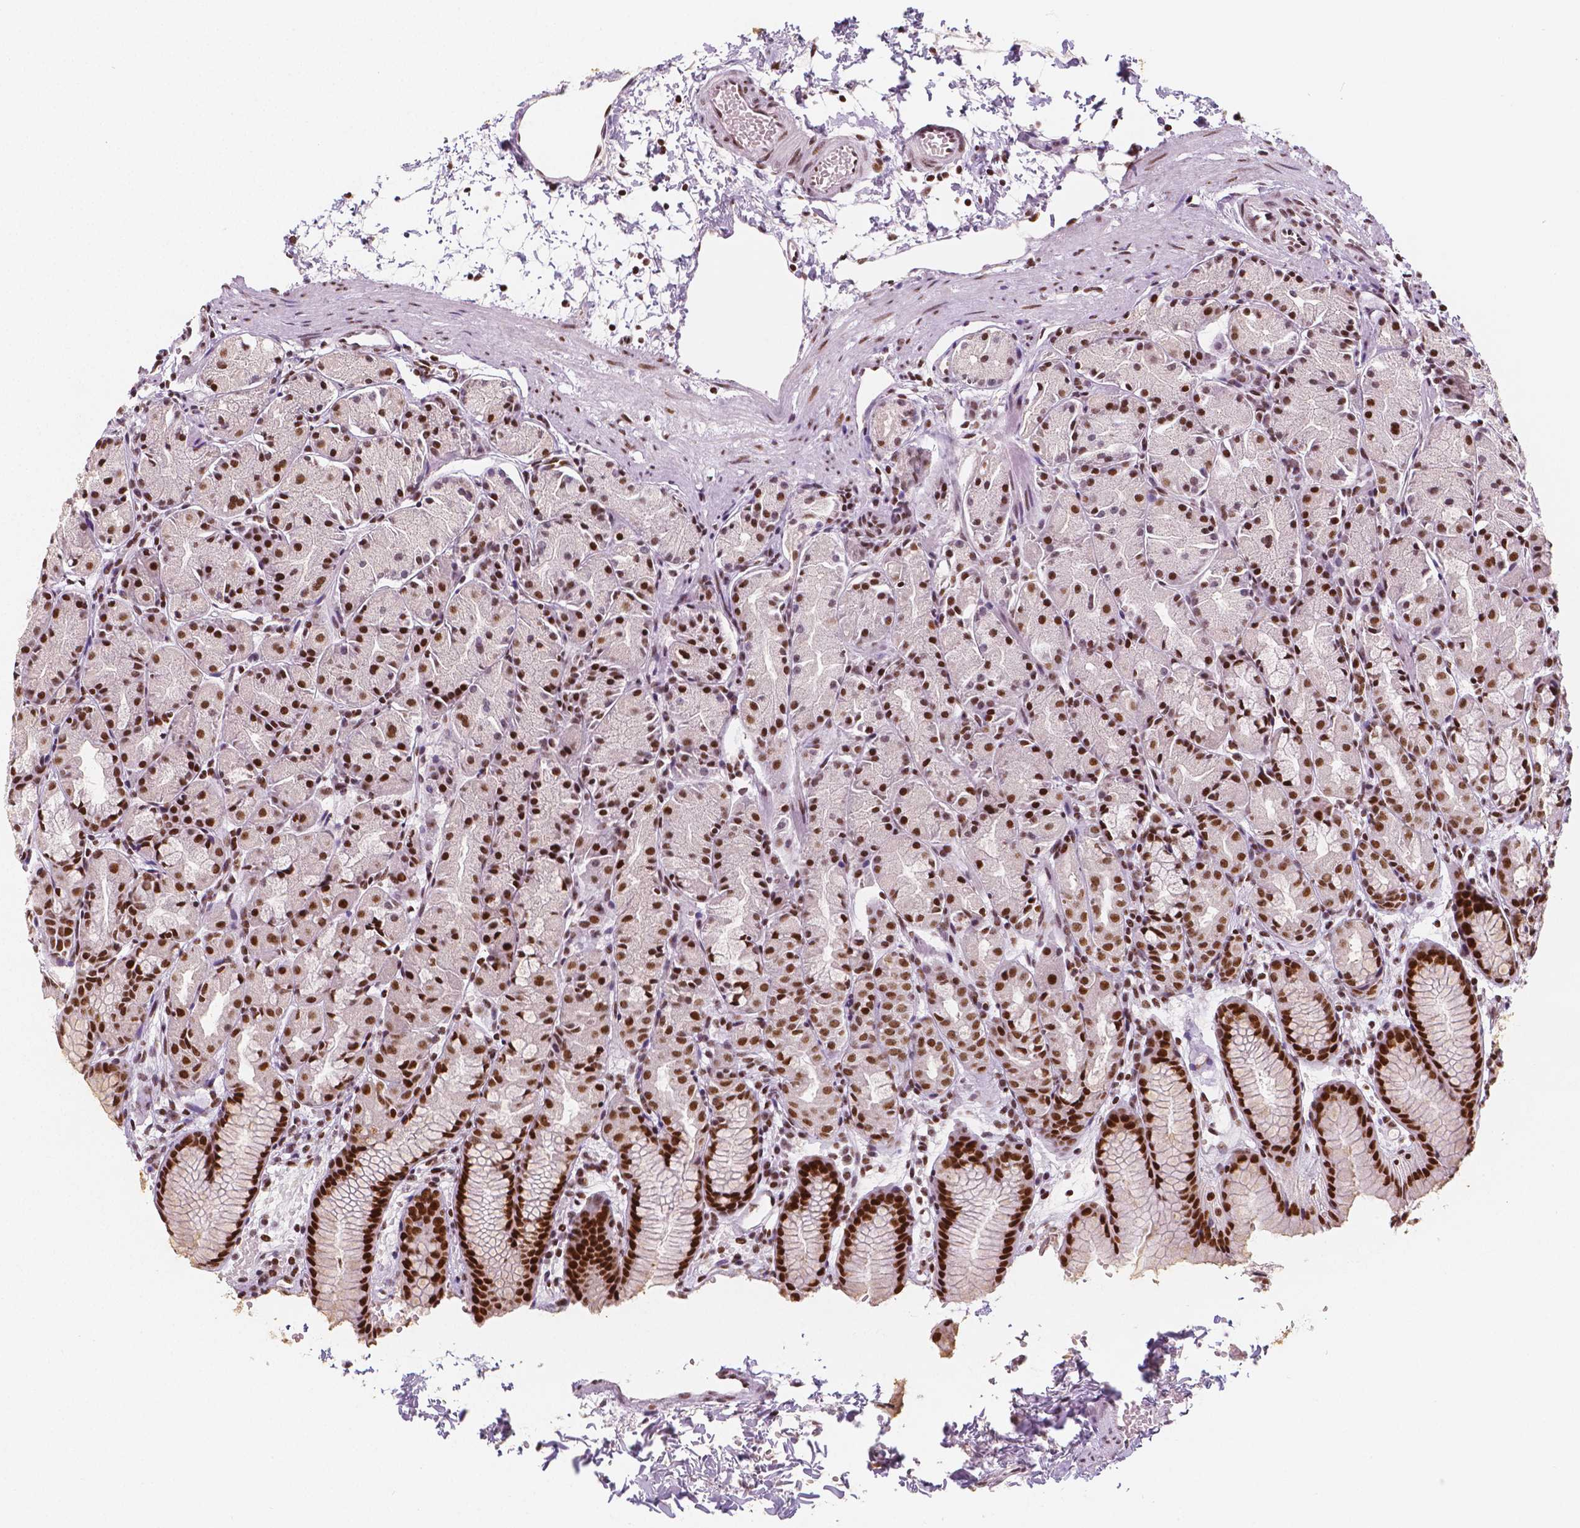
{"staining": {"intensity": "strong", "quantity": ">75%", "location": "nuclear"}, "tissue": "stomach", "cell_type": "Glandular cells", "image_type": "normal", "snomed": [{"axis": "morphology", "description": "Normal tissue, NOS"}, {"axis": "topography", "description": "Stomach, upper"}], "caption": "Stomach stained with a brown dye demonstrates strong nuclear positive expression in about >75% of glandular cells.", "gene": "HDAC1", "patient": {"sex": "male", "age": 47}}